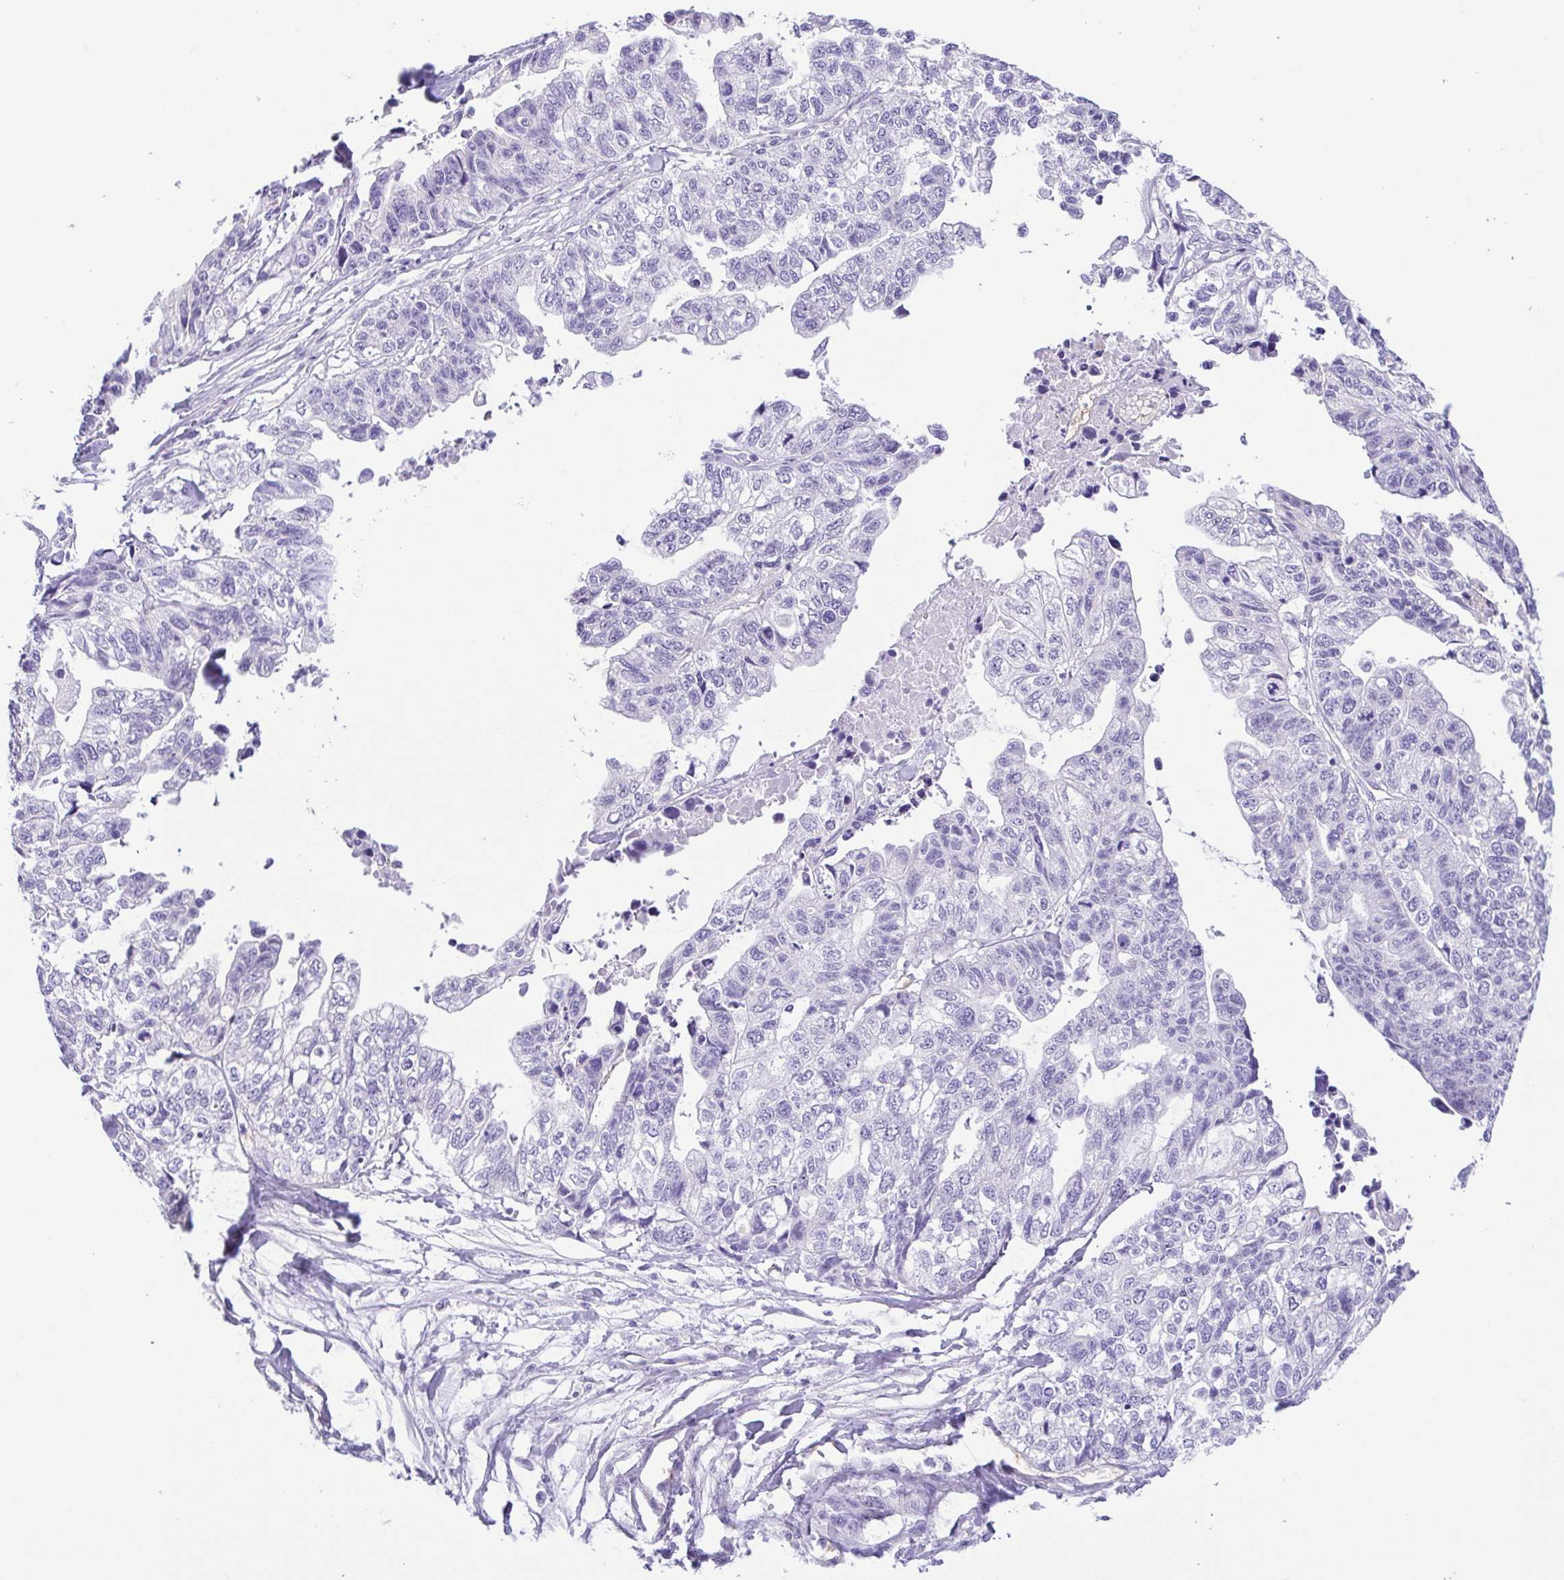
{"staining": {"intensity": "negative", "quantity": "none", "location": "none"}, "tissue": "stomach cancer", "cell_type": "Tumor cells", "image_type": "cancer", "snomed": [{"axis": "morphology", "description": "Adenocarcinoma, NOS"}, {"axis": "topography", "description": "Stomach, upper"}], "caption": "Immunohistochemistry histopathology image of human adenocarcinoma (stomach) stained for a protein (brown), which shows no positivity in tumor cells. (Brightfield microscopy of DAB immunohistochemistry at high magnification).", "gene": "EPB42", "patient": {"sex": "female", "age": 67}}